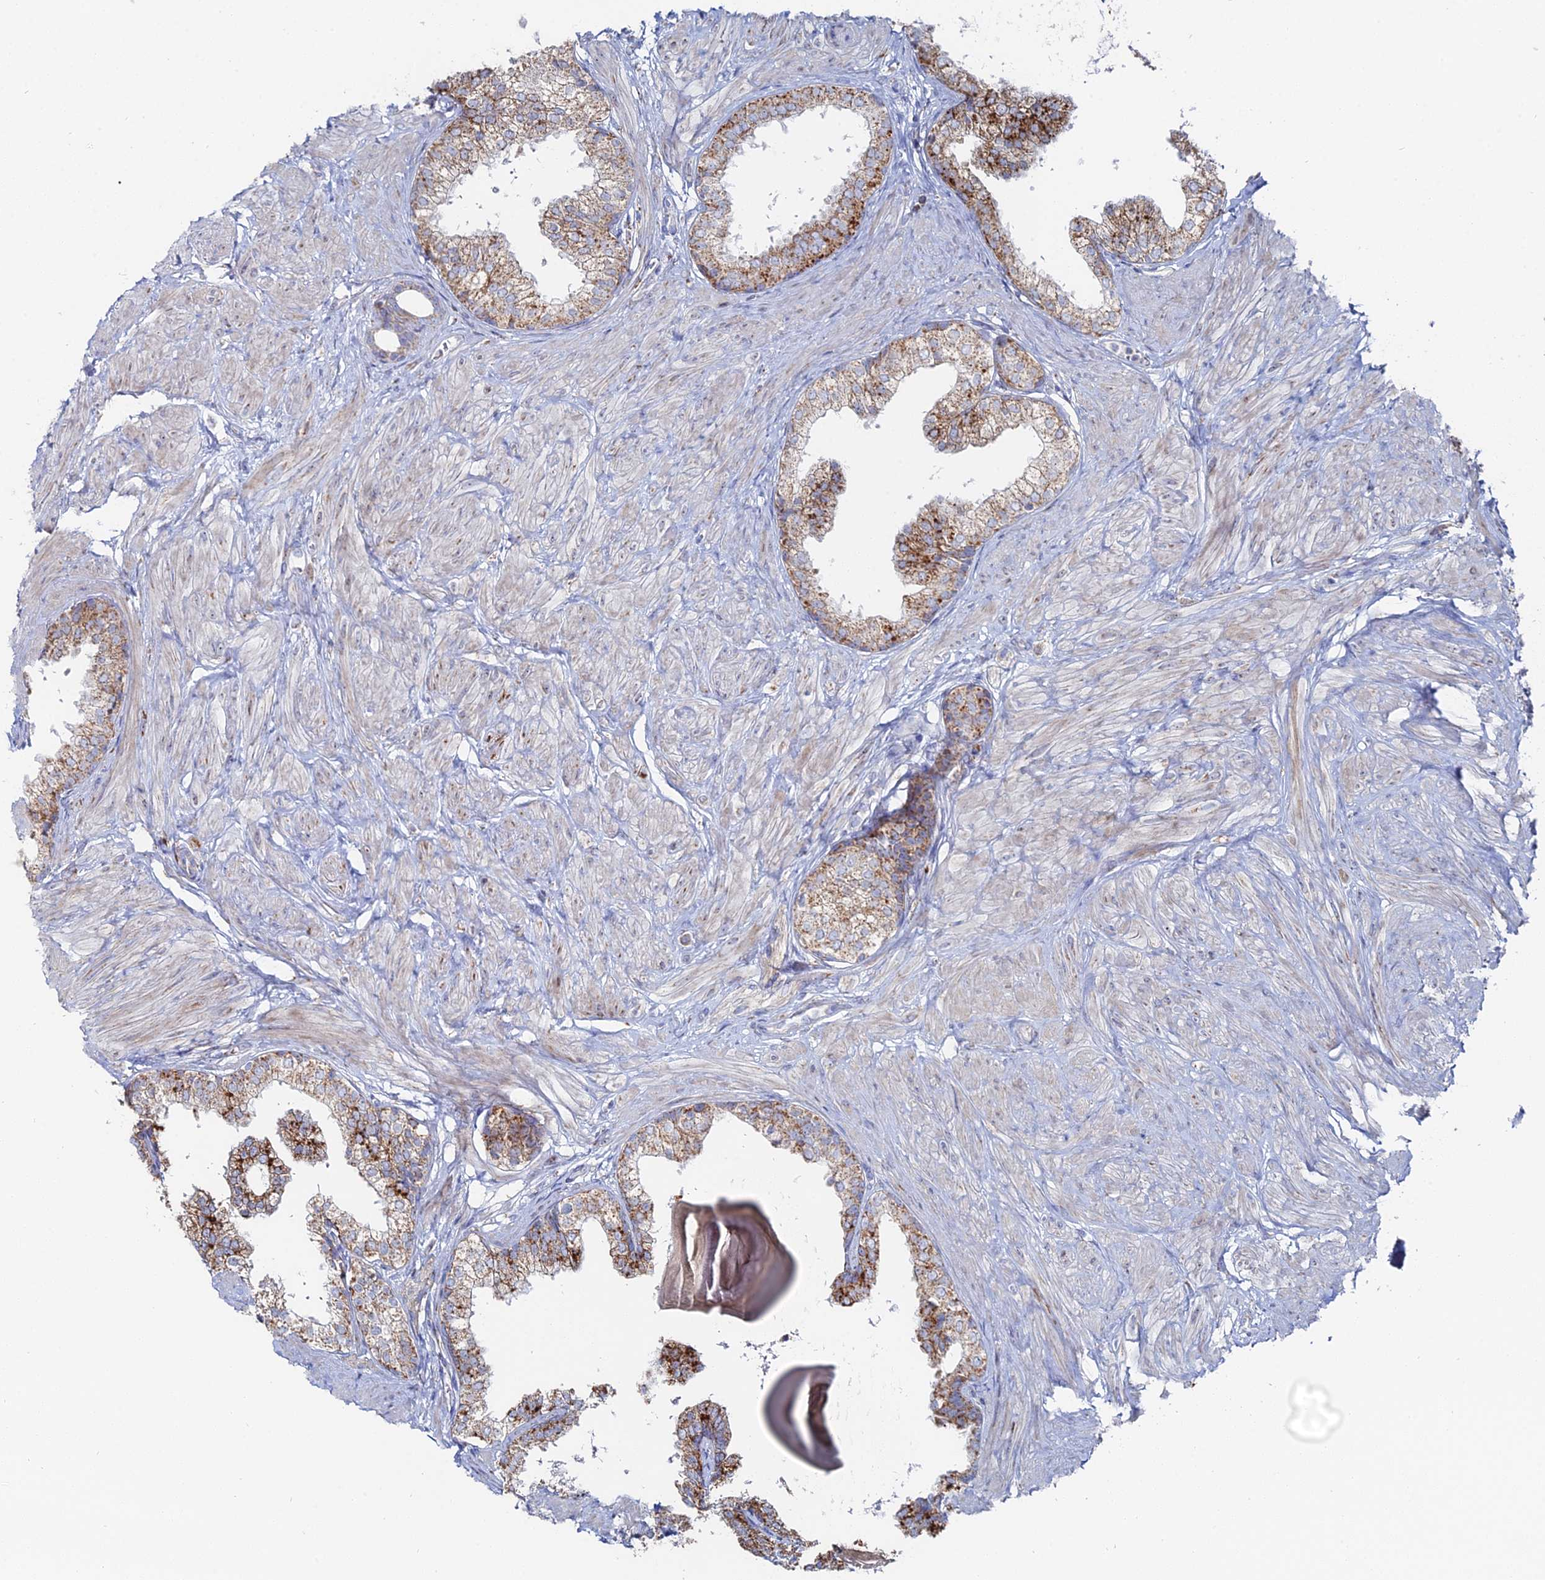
{"staining": {"intensity": "strong", "quantity": ">75%", "location": "cytoplasmic/membranous"}, "tissue": "prostate", "cell_type": "Glandular cells", "image_type": "normal", "snomed": [{"axis": "morphology", "description": "Normal tissue, NOS"}, {"axis": "topography", "description": "Prostate"}], "caption": "This is a photomicrograph of IHC staining of unremarkable prostate, which shows strong positivity in the cytoplasmic/membranous of glandular cells.", "gene": "MPC1", "patient": {"sex": "male", "age": 48}}